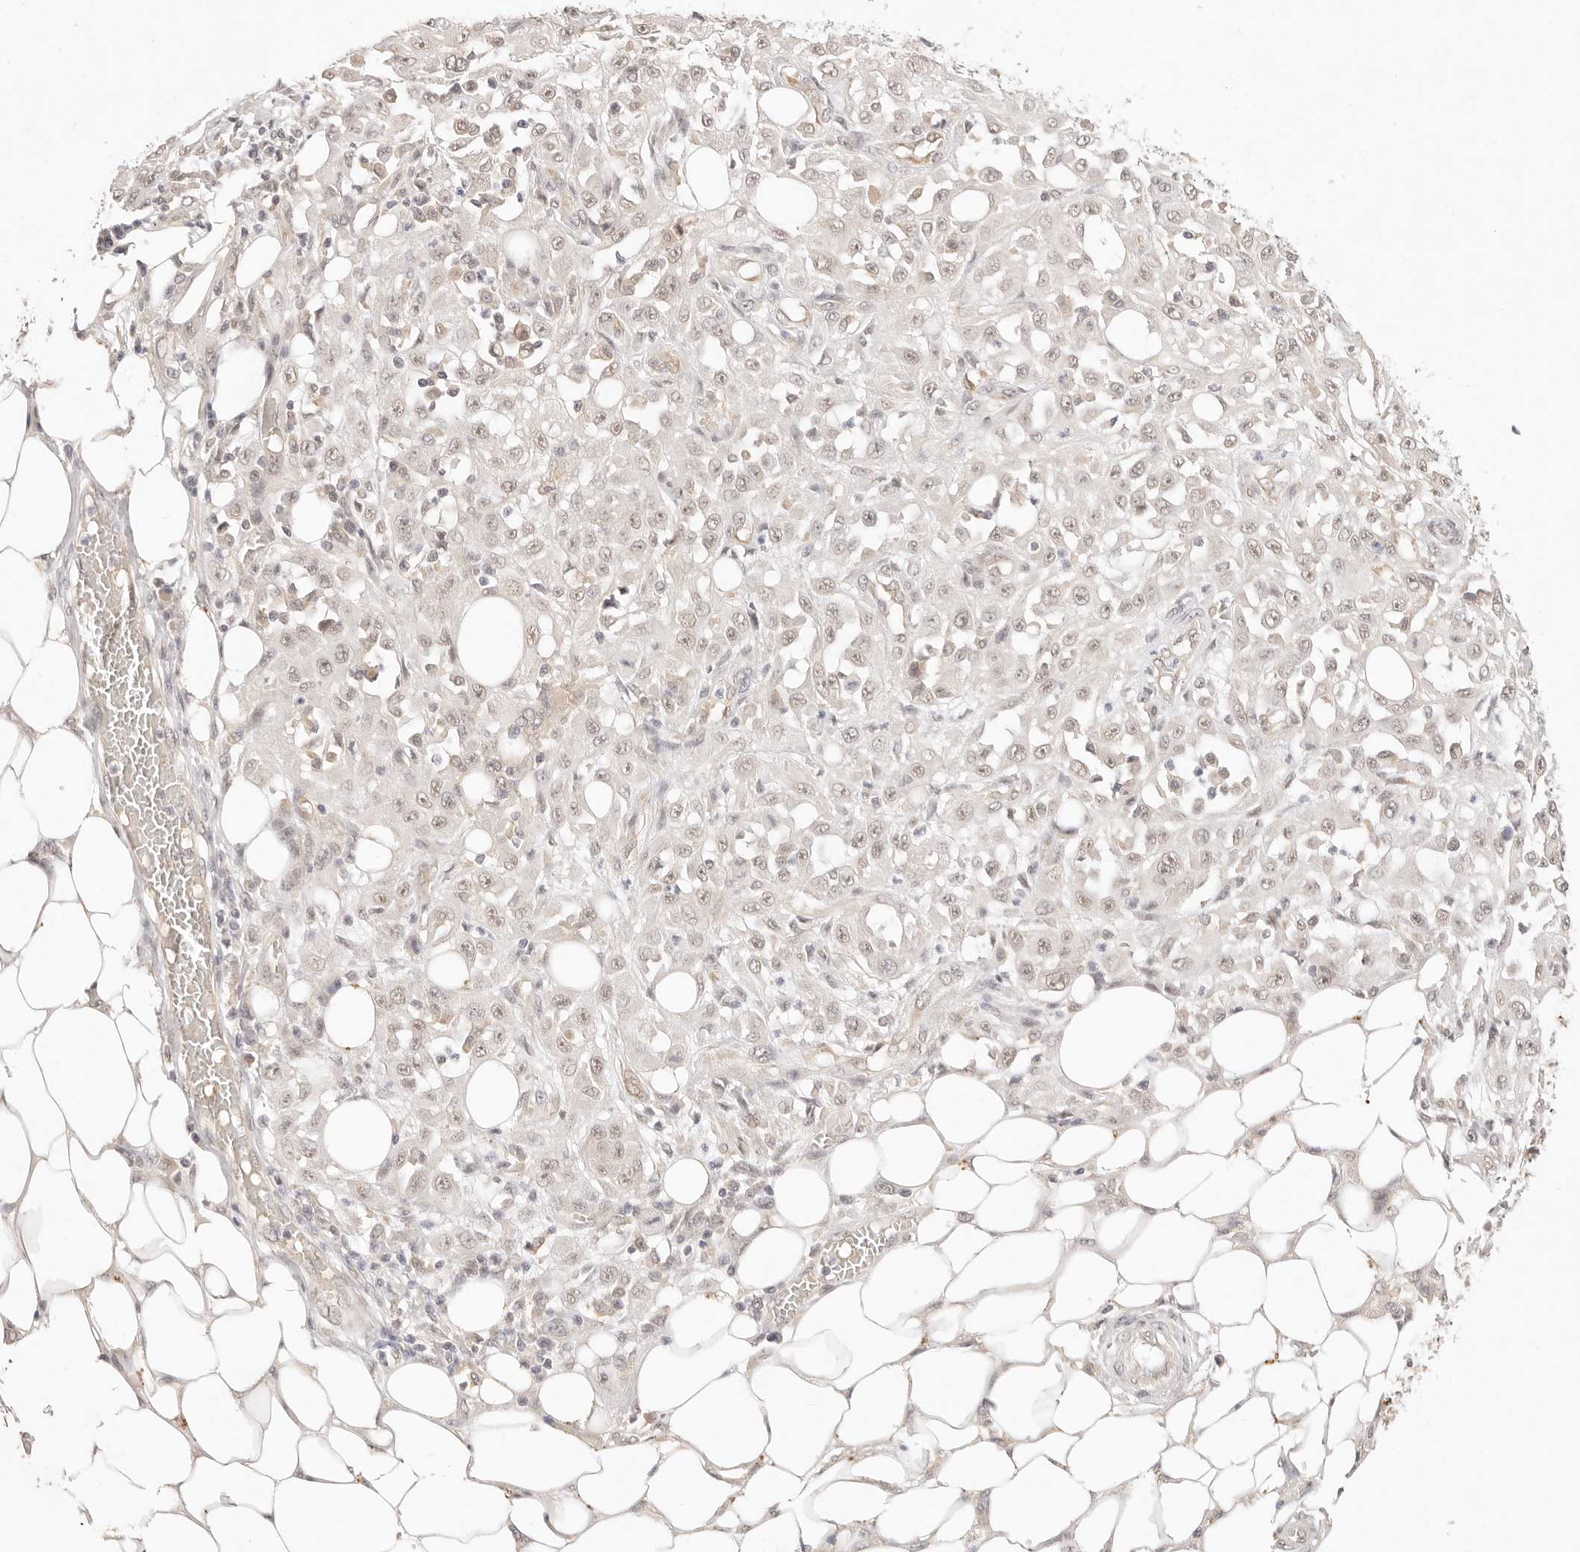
{"staining": {"intensity": "weak", "quantity": "<25%", "location": "nuclear"}, "tissue": "skin cancer", "cell_type": "Tumor cells", "image_type": "cancer", "snomed": [{"axis": "morphology", "description": "Squamous cell carcinoma, NOS"}, {"axis": "morphology", "description": "Squamous cell carcinoma, metastatic, NOS"}, {"axis": "topography", "description": "Skin"}, {"axis": "topography", "description": "Lymph node"}], "caption": "A micrograph of human skin cancer is negative for staining in tumor cells. (Immunohistochemistry, brightfield microscopy, high magnification).", "gene": "GPR156", "patient": {"sex": "male", "age": 75}}